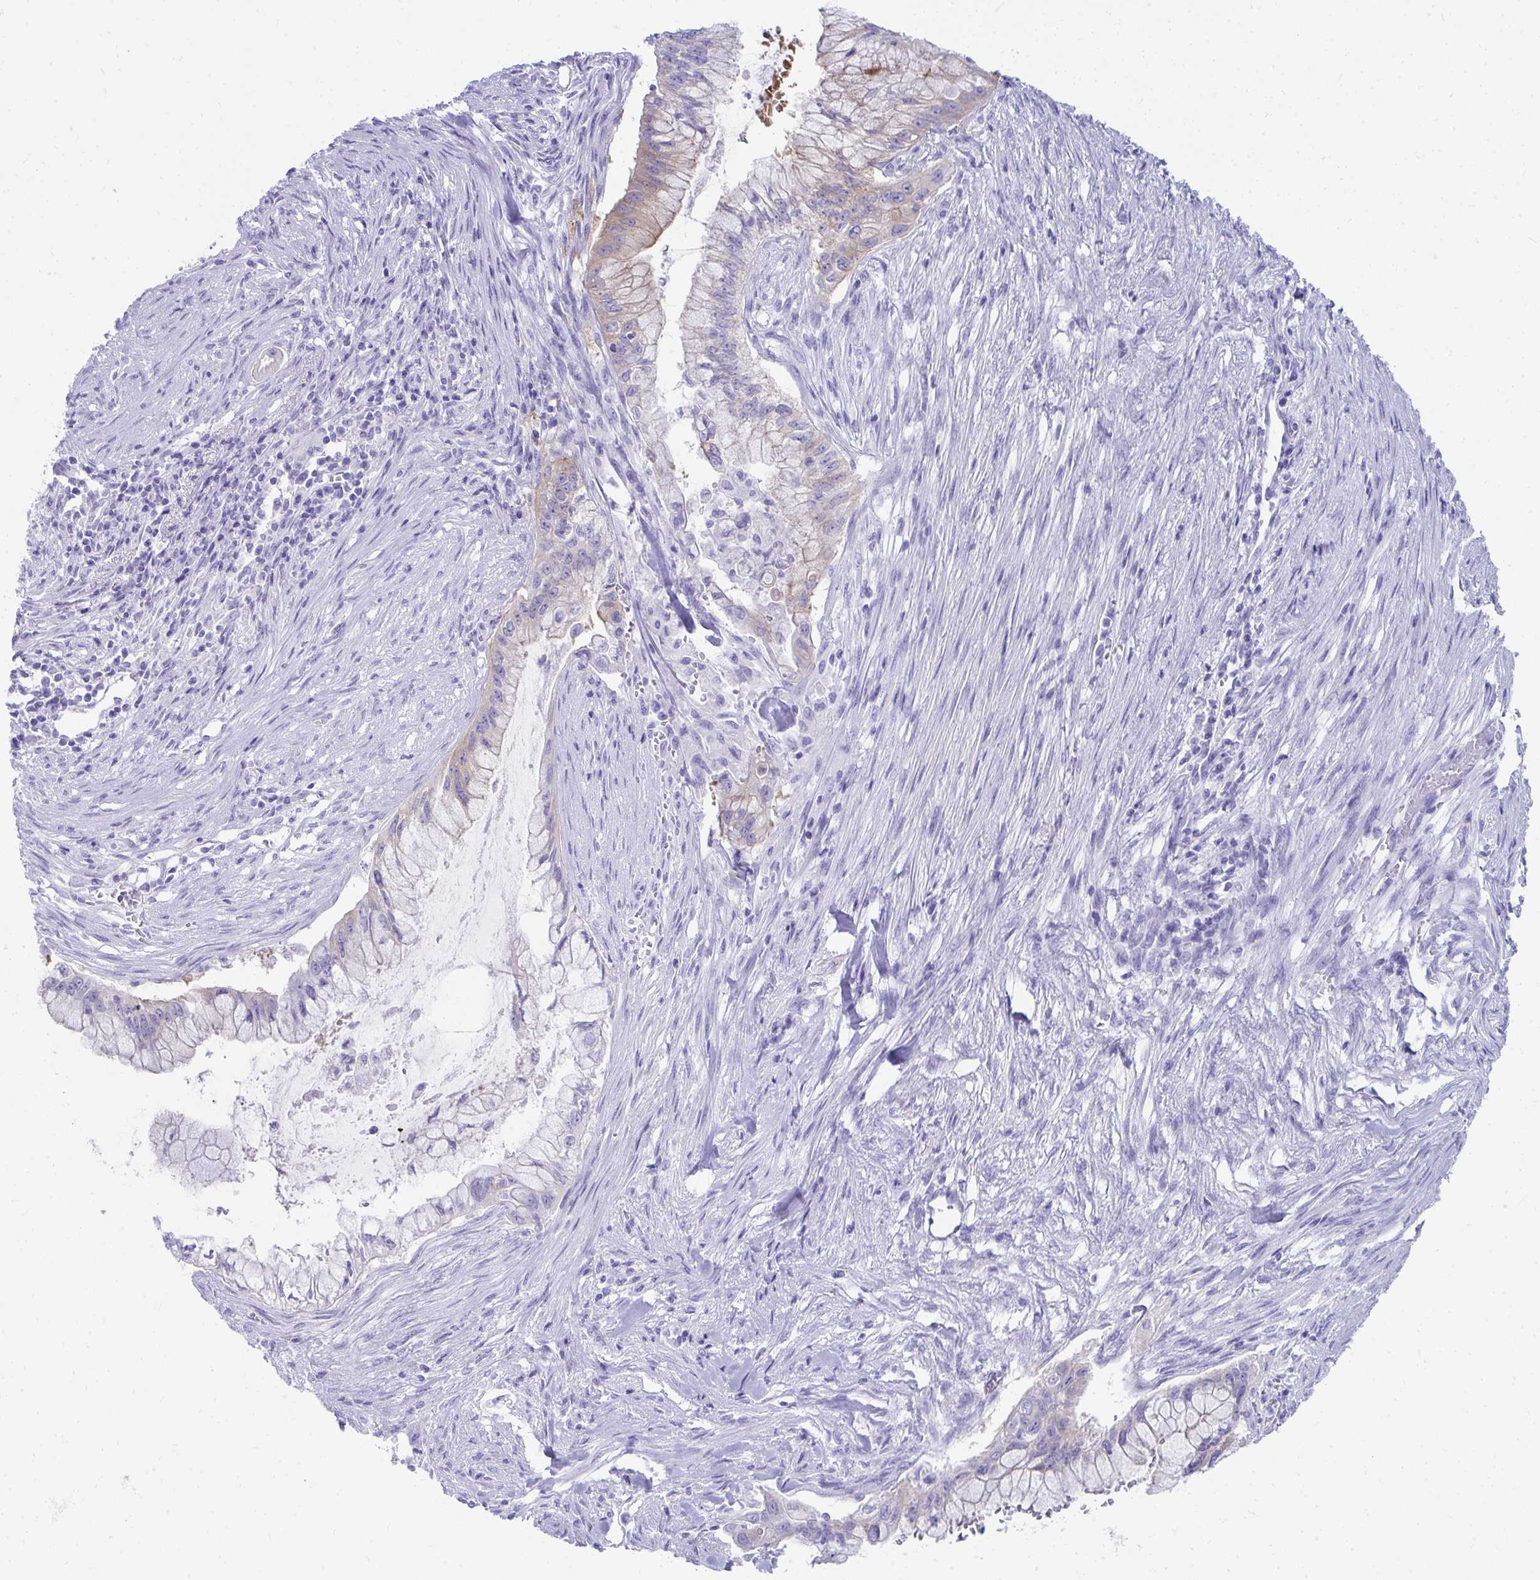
{"staining": {"intensity": "moderate", "quantity": "<25%", "location": "cytoplasmic/membranous"}, "tissue": "pancreatic cancer", "cell_type": "Tumor cells", "image_type": "cancer", "snomed": [{"axis": "morphology", "description": "Adenocarcinoma, NOS"}, {"axis": "topography", "description": "Pancreas"}], "caption": "This micrograph demonstrates immunohistochemistry (IHC) staining of pancreatic cancer (adenocarcinoma), with low moderate cytoplasmic/membranous positivity in approximately <25% of tumor cells.", "gene": "SEC14L3", "patient": {"sex": "male", "age": 48}}